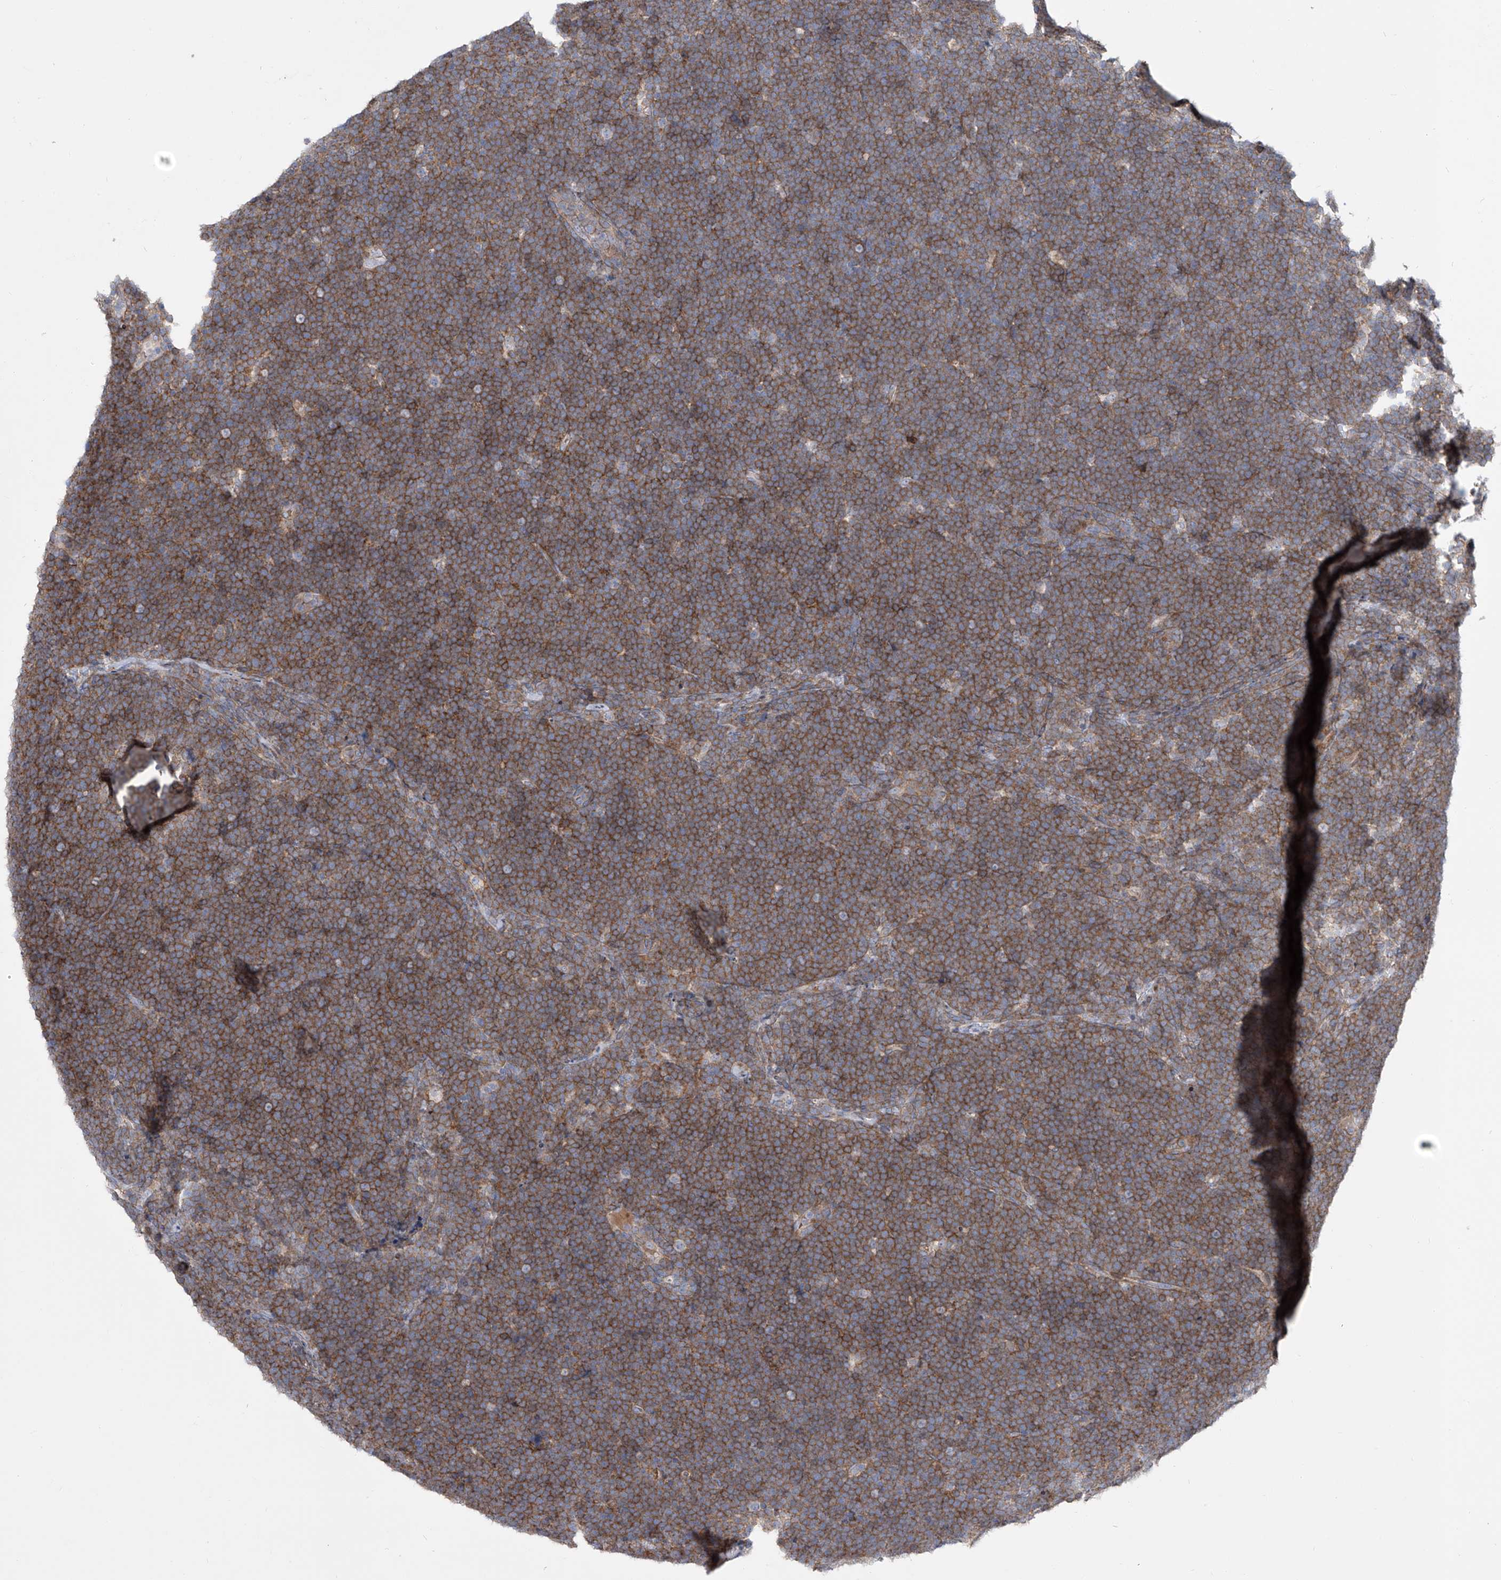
{"staining": {"intensity": "moderate", "quantity": ">75%", "location": "cytoplasmic/membranous"}, "tissue": "lymphoma", "cell_type": "Tumor cells", "image_type": "cancer", "snomed": [{"axis": "morphology", "description": "Malignant lymphoma, non-Hodgkin's type, High grade"}, {"axis": "topography", "description": "Lymph node"}], "caption": "A high-resolution histopathology image shows IHC staining of high-grade malignant lymphoma, non-Hodgkin's type, which demonstrates moderate cytoplasmic/membranous expression in approximately >75% of tumor cells. Immunohistochemistry stains the protein of interest in brown and the nuclei are stained blue.", "gene": "LRRC1", "patient": {"sex": "male", "age": 13}}